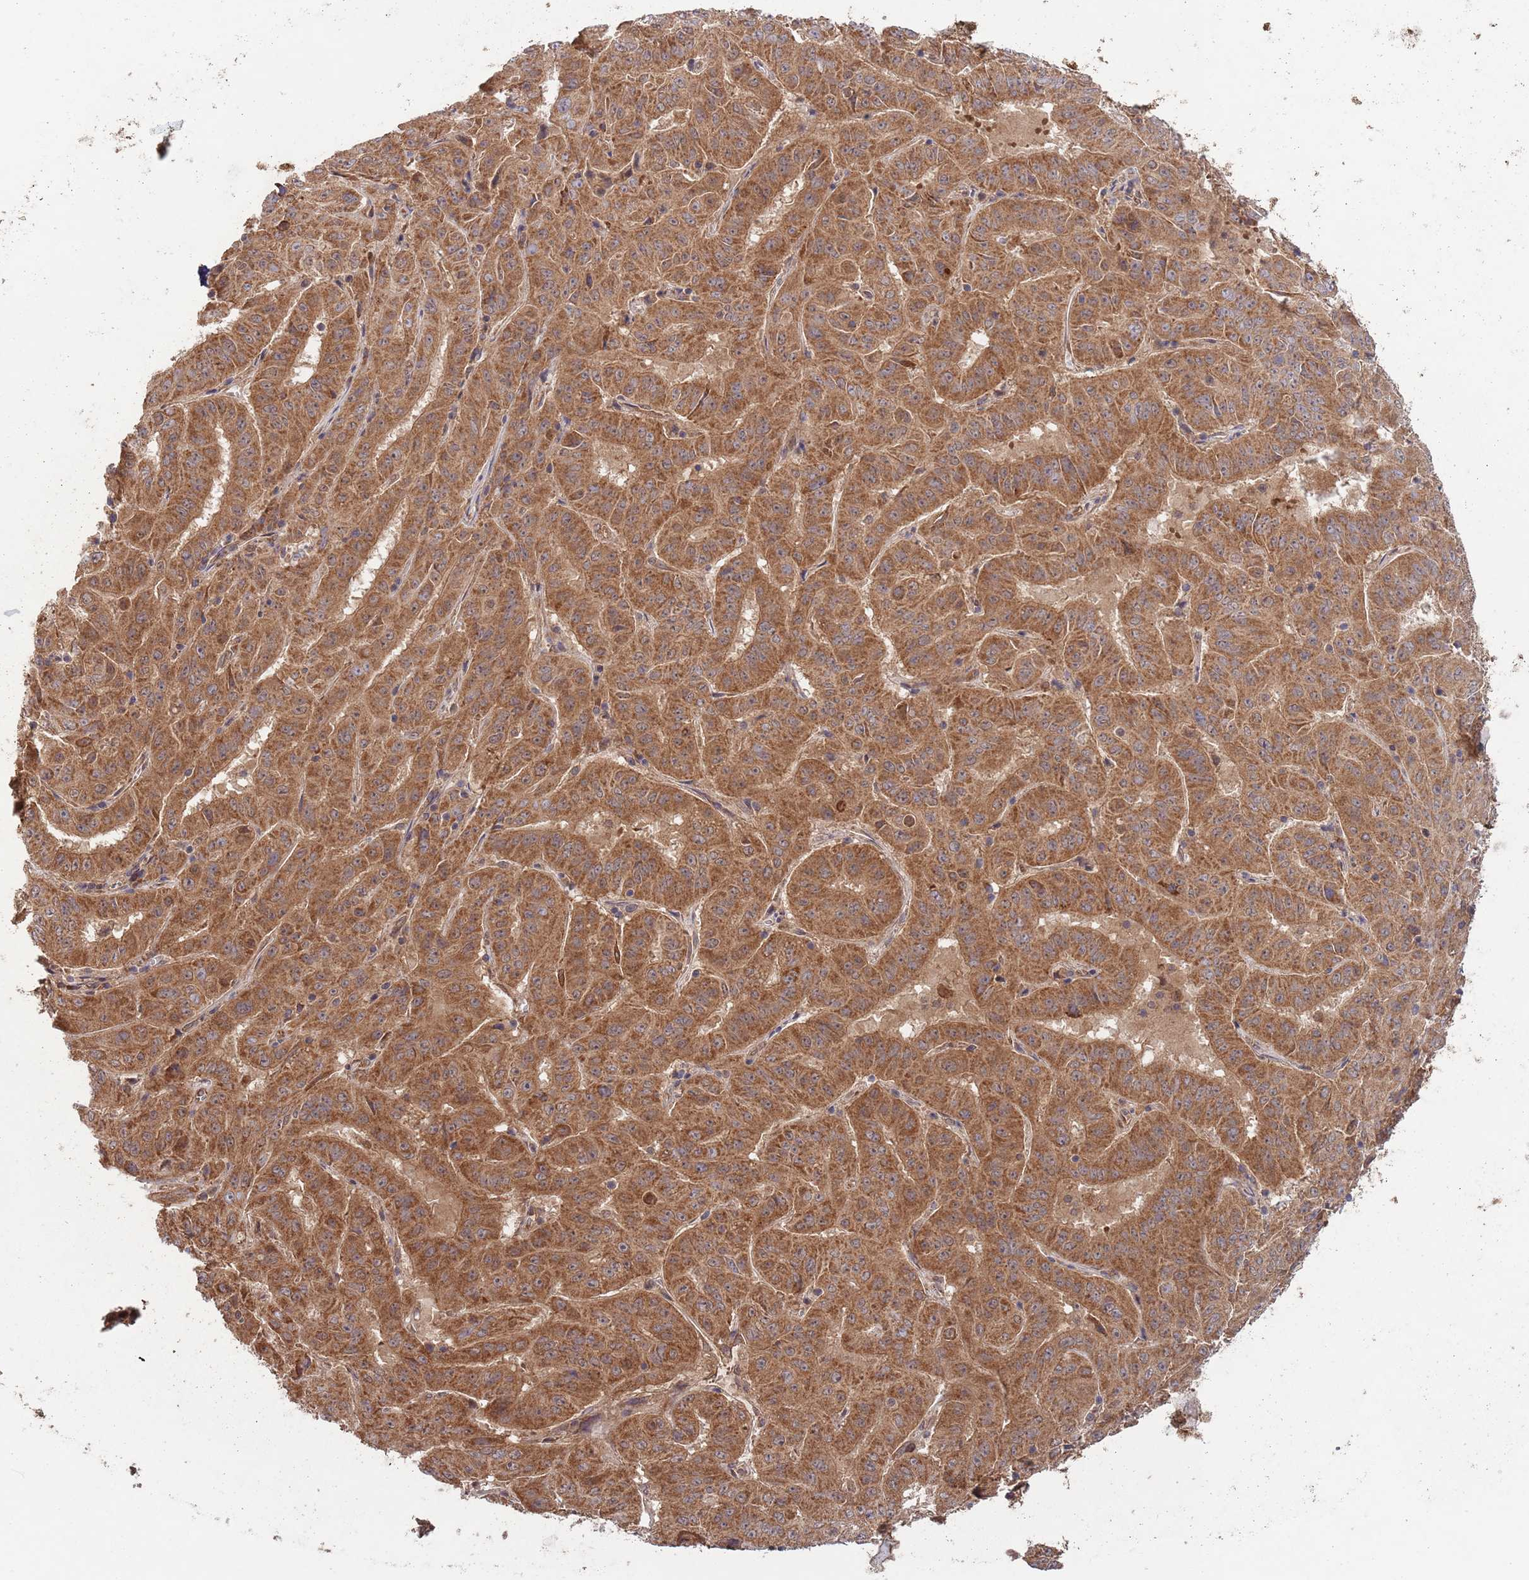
{"staining": {"intensity": "strong", "quantity": ">75%", "location": "cytoplasmic/membranous"}, "tissue": "pancreatic cancer", "cell_type": "Tumor cells", "image_type": "cancer", "snomed": [{"axis": "morphology", "description": "Adenocarcinoma, NOS"}, {"axis": "topography", "description": "Pancreas"}], "caption": "Strong cytoplasmic/membranous expression is seen in about >75% of tumor cells in pancreatic cancer (adenocarcinoma).", "gene": "MFNG", "patient": {"sex": "male", "age": 63}}